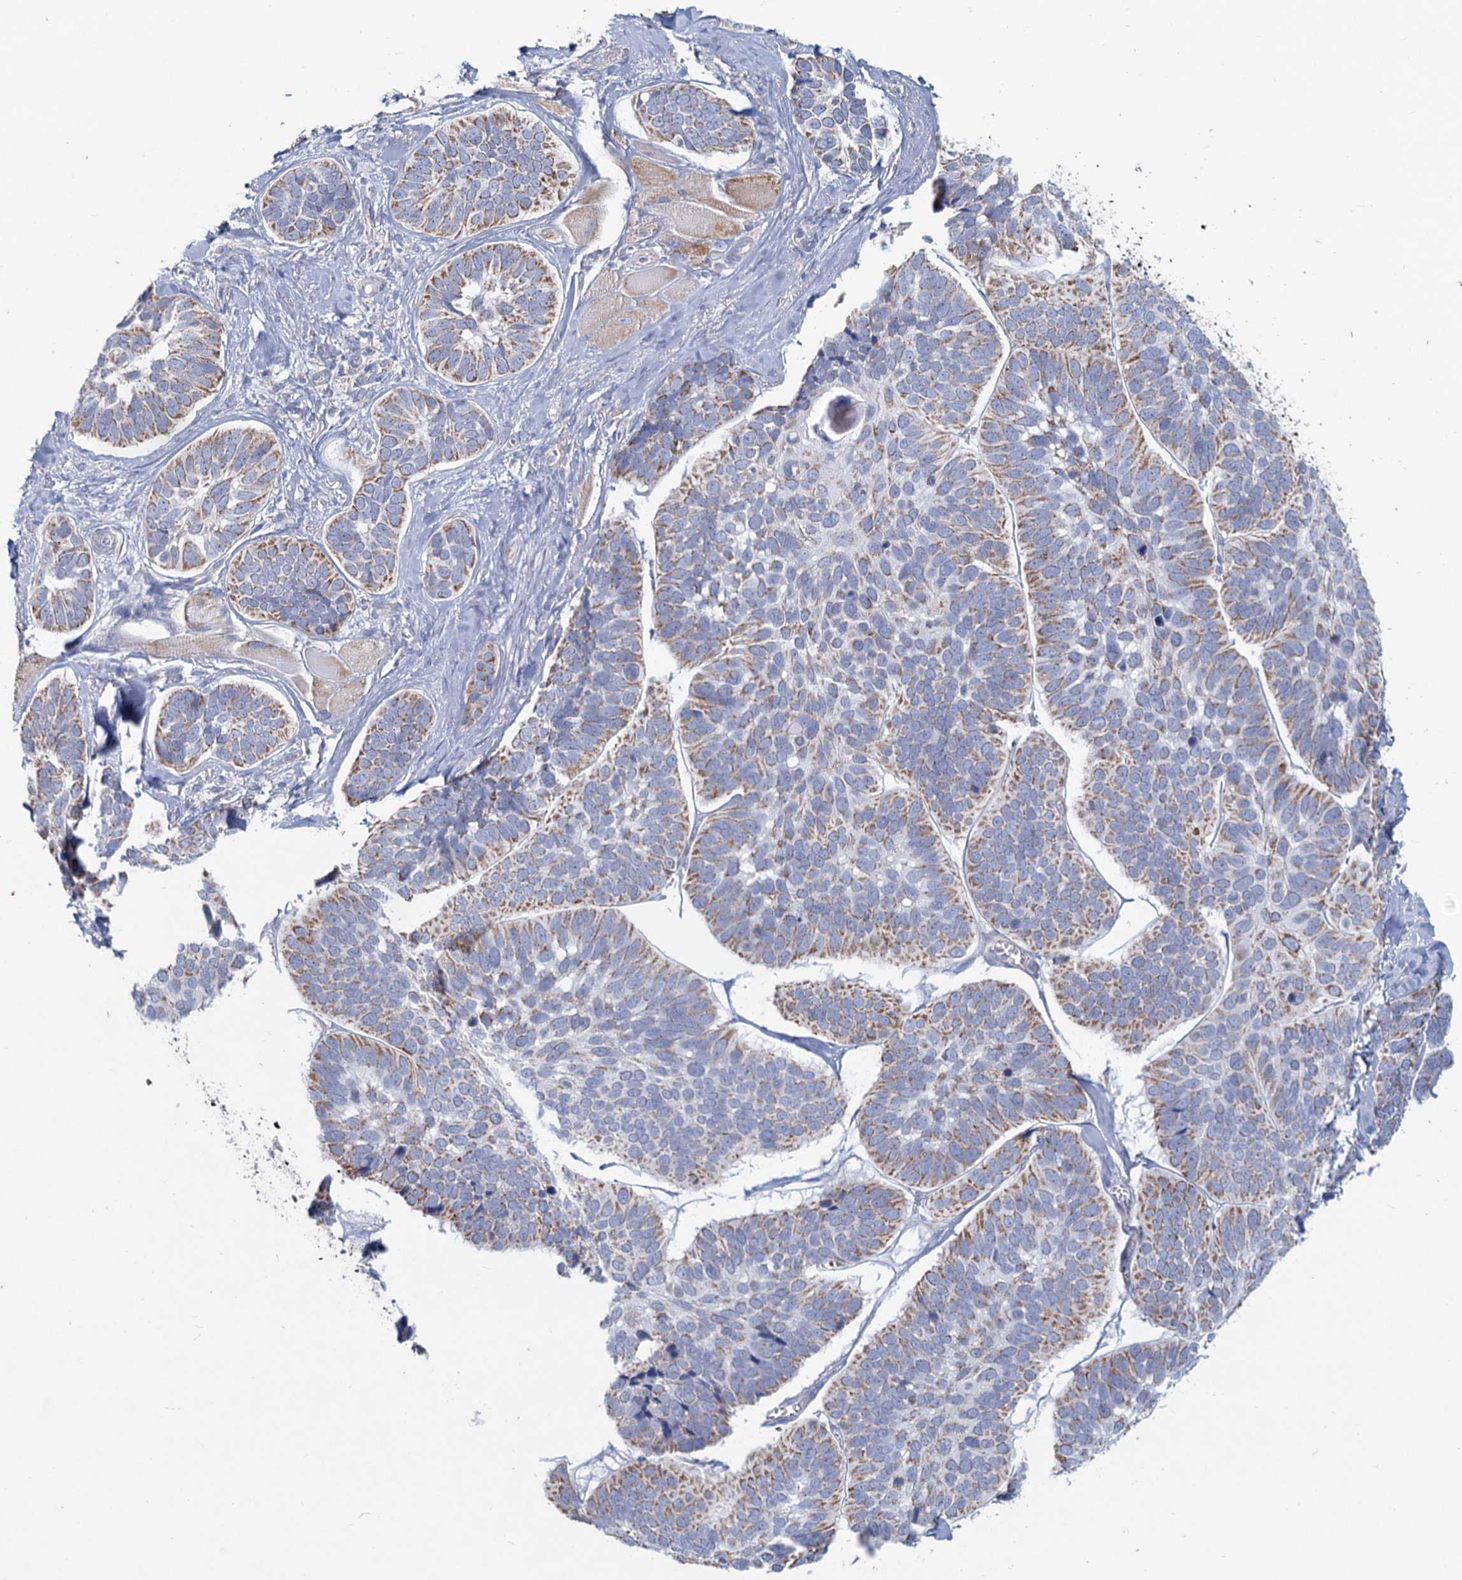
{"staining": {"intensity": "moderate", "quantity": "25%-75%", "location": "cytoplasmic/membranous"}, "tissue": "skin cancer", "cell_type": "Tumor cells", "image_type": "cancer", "snomed": [{"axis": "morphology", "description": "Basal cell carcinoma"}, {"axis": "topography", "description": "Skin"}], "caption": "Skin basal cell carcinoma was stained to show a protein in brown. There is medium levels of moderate cytoplasmic/membranous staining in approximately 25%-75% of tumor cells.", "gene": "NDUFC2", "patient": {"sex": "male", "age": 62}}